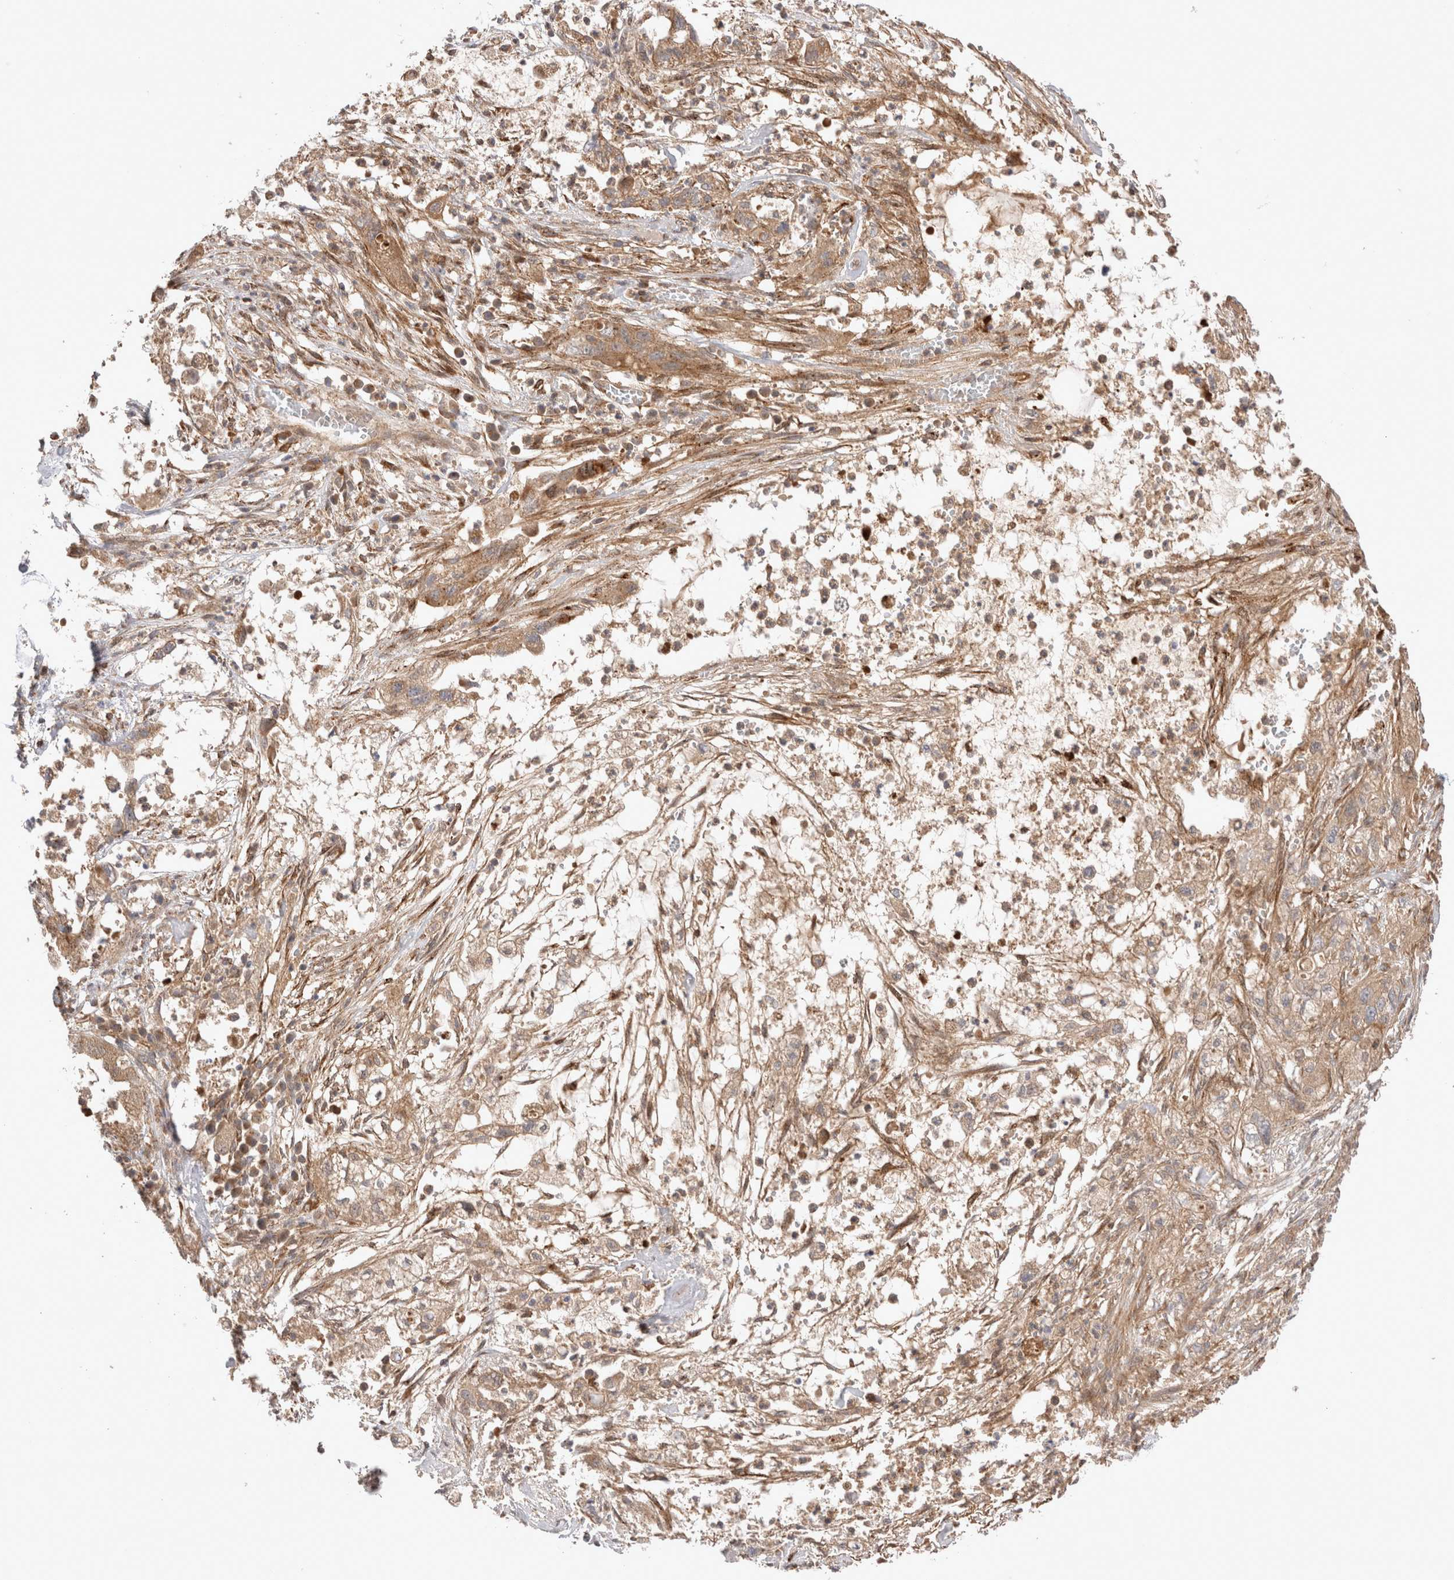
{"staining": {"intensity": "moderate", "quantity": ">75%", "location": "cytoplasmic/membranous"}, "tissue": "pancreatic cancer", "cell_type": "Tumor cells", "image_type": "cancer", "snomed": [{"axis": "morphology", "description": "Adenocarcinoma, NOS"}, {"axis": "topography", "description": "Pancreas"}], "caption": "Immunohistochemical staining of pancreatic cancer (adenocarcinoma) shows medium levels of moderate cytoplasmic/membranous positivity in approximately >75% of tumor cells.", "gene": "VPS28", "patient": {"sex": "female", "age": 78}}